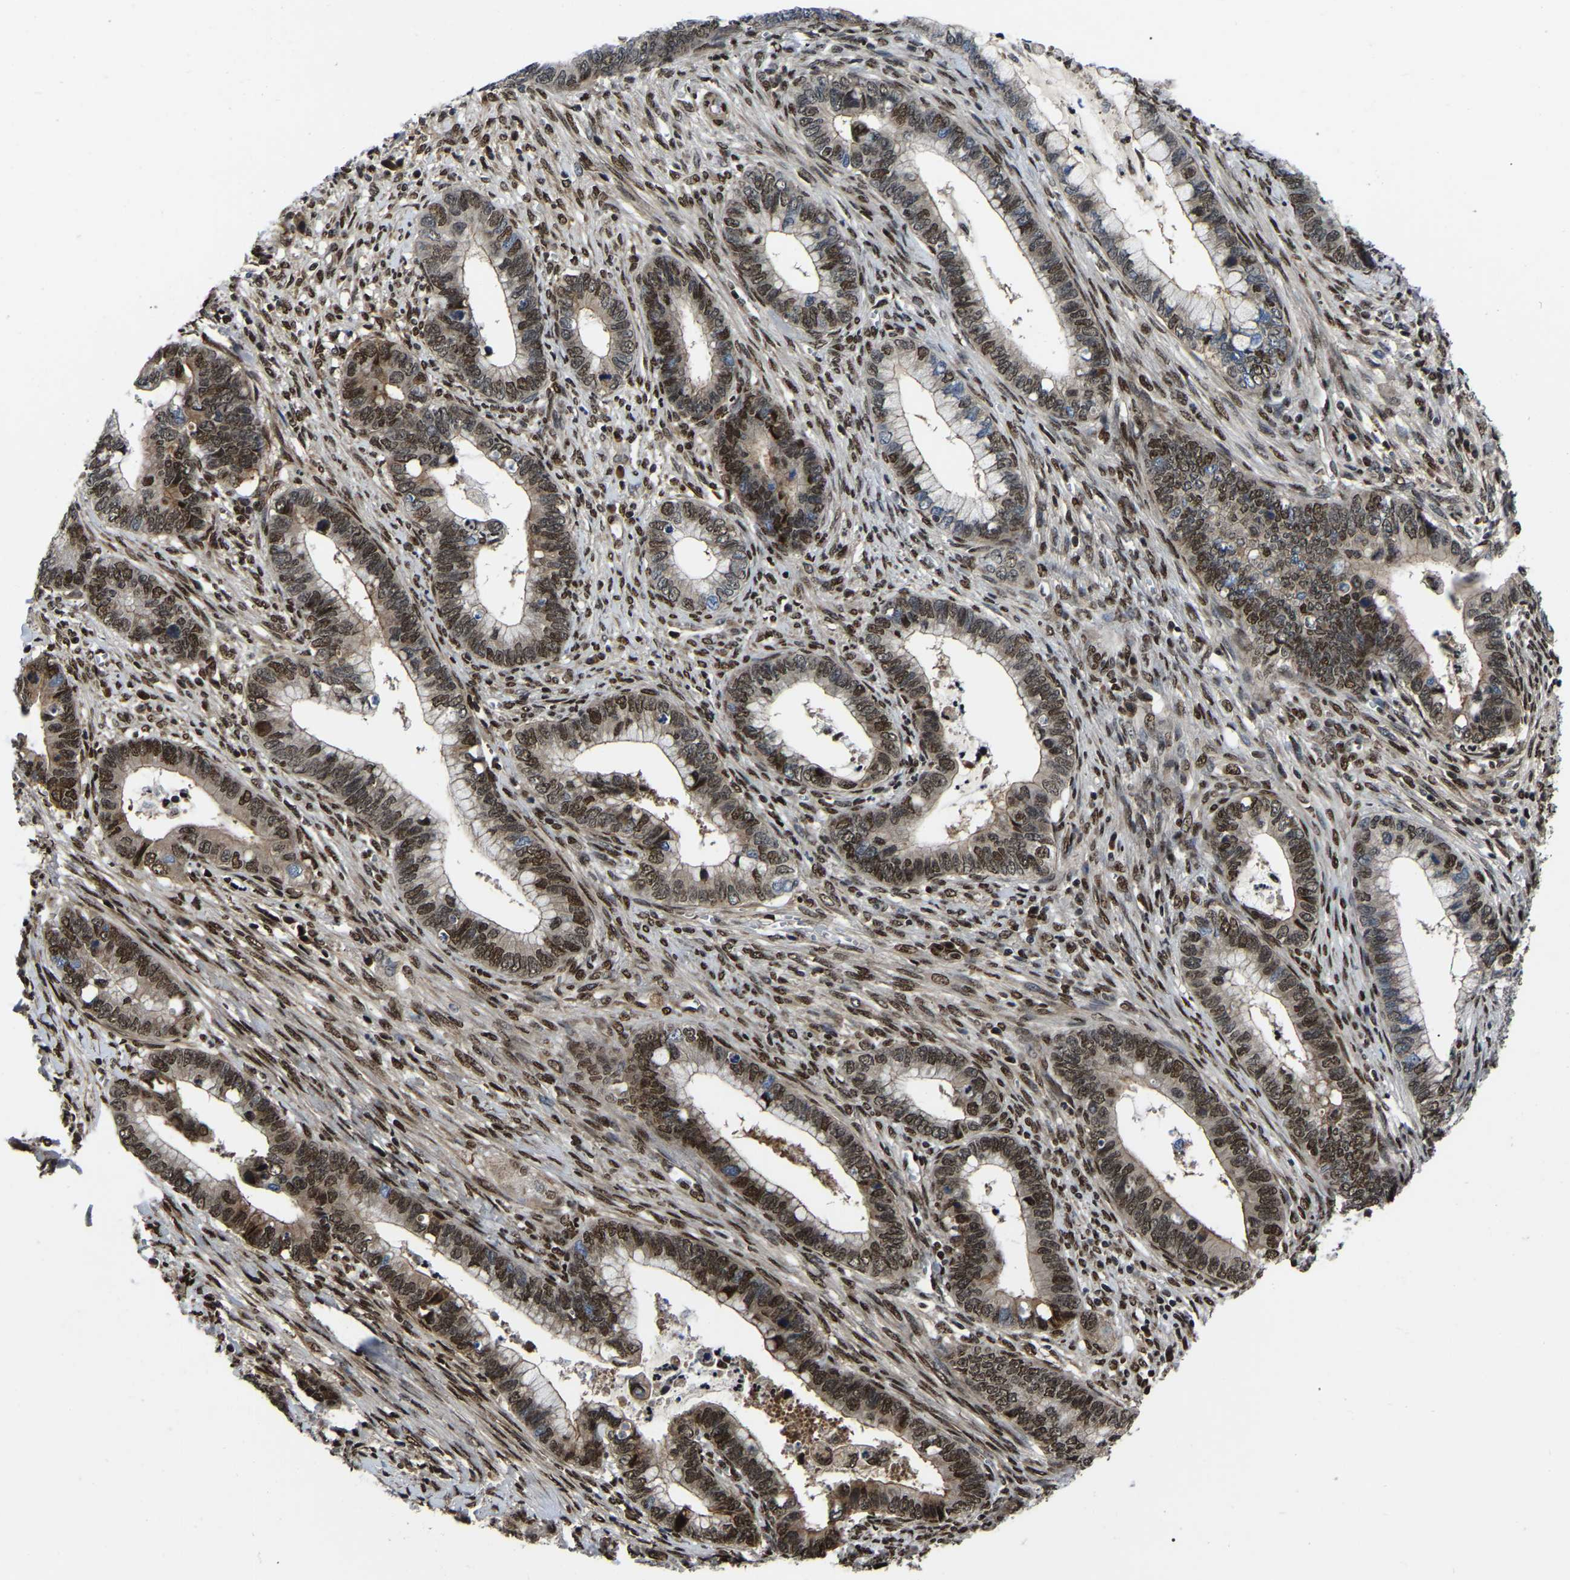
{"staining": {"intensity": "moderate", "quantity": ">75%", "location": "nuclear"}, "tissue": "cervical cancer", "cell_type": "Tumor cells", "image_type": "cancer", "snomed": [{"axis": "morphology", "description": "Adenocarcinoma, NOS"}, {"axis": "topography", "description": "Cervix"}], "caption": "Adenocarcinoma (cervical) was stained to show a protein in brown. There is medium levels of moderate nuclear staining in approximately >75% of tumor cells.", "gene": "TRIM35", "patient": {"sex": "female", "age": 44}}